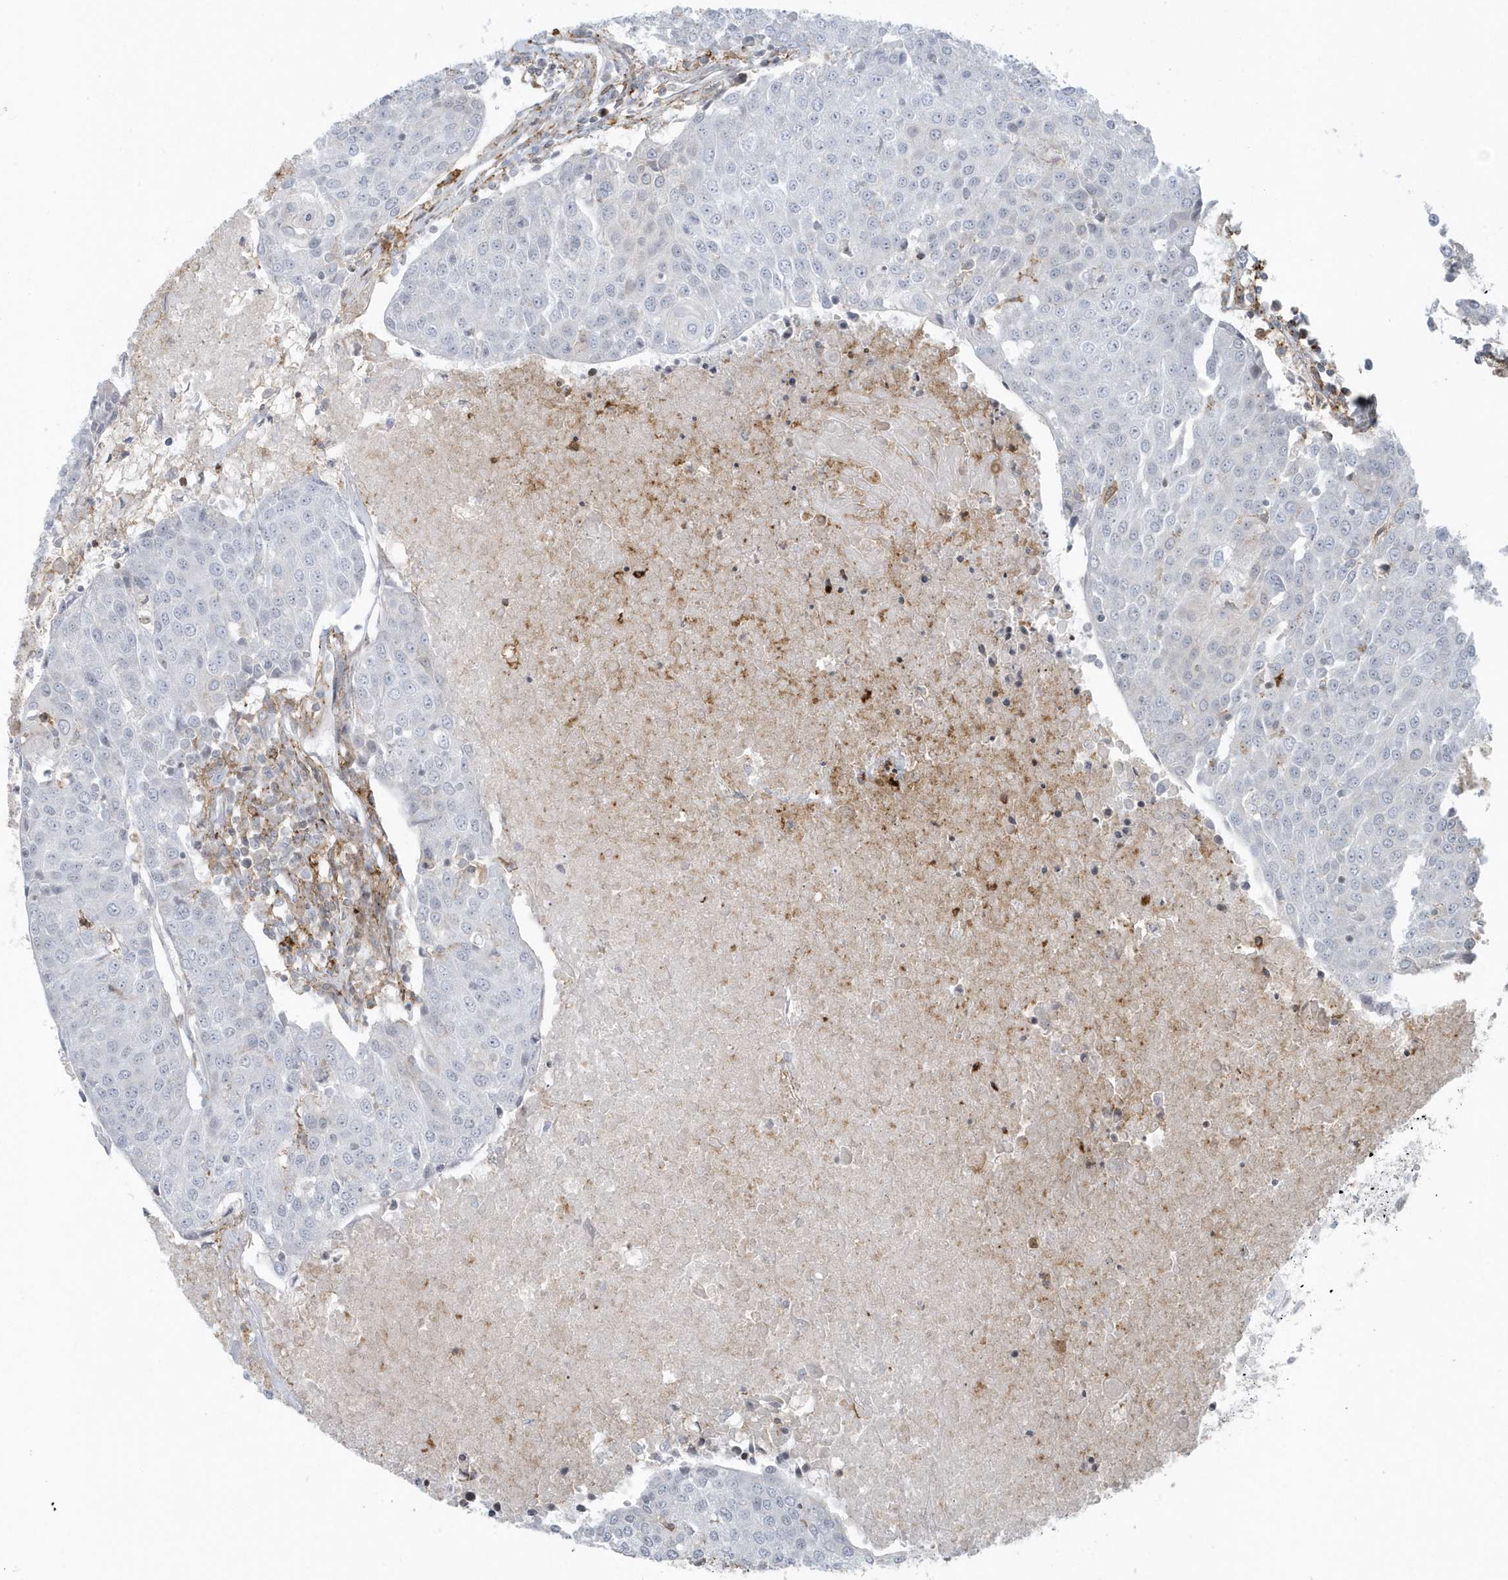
{"staining": {"intensity": "negative", "quantity": "none", "location": "none"}, "tissue": "urothelial cancer", "cell_type": "Tumor cells", "image_type": "cancer", "snomed": [{"axis": "morphology", "description": "Urothelial carcinoma, High grade"}, {"axis": "topography", "description": "Urinary bladder"}], "caption": "IHC of high-grade urothelial carcinoma displays no staining in tumor cells. (Stains: DAB (3,3'-diaminobenzidine) immunohistochemistry with hematoxylin counter stain, Microscopy: brightfield microscopy at high magnification).", "gene": "CACNB2", "patient": {"sex": "female", "age": 85}}